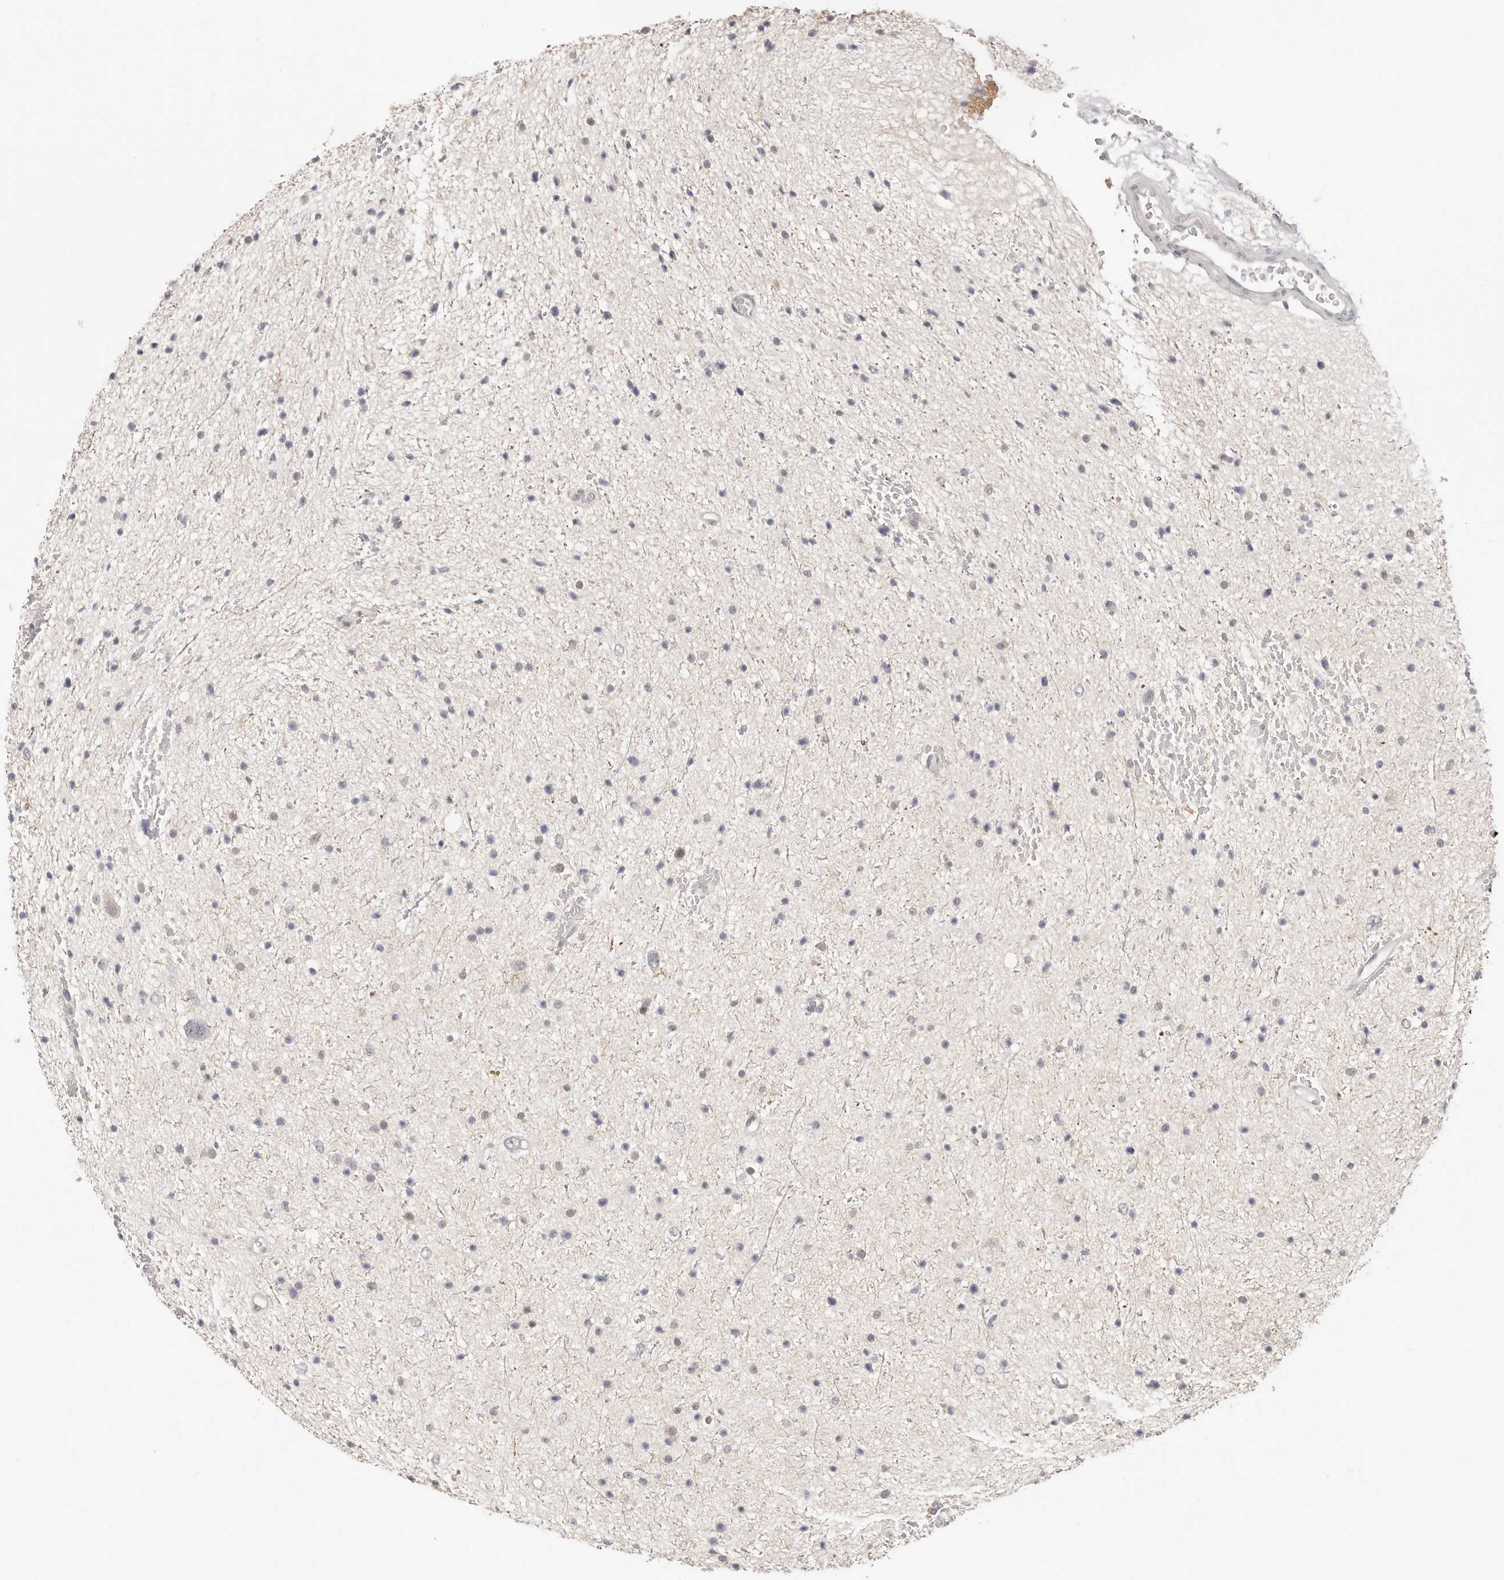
{"staining": {"intensity": "negative", "quantity": "none", "location": "none"}, "tissue": "glioma", "cell_type": "Tumor cells", "image_type": "cancer", "snomed": [{"axis": "morphology", "description": "Glioma, malignant, Low grade"}, {"axis": "topography", "description": "Brain"}], "caption": "Immunohistochemistry (IHC) of human glioma shows no expression in tumor cells.", "gene": "LARP7", "patient": {"sex": "female", "age": 37}}